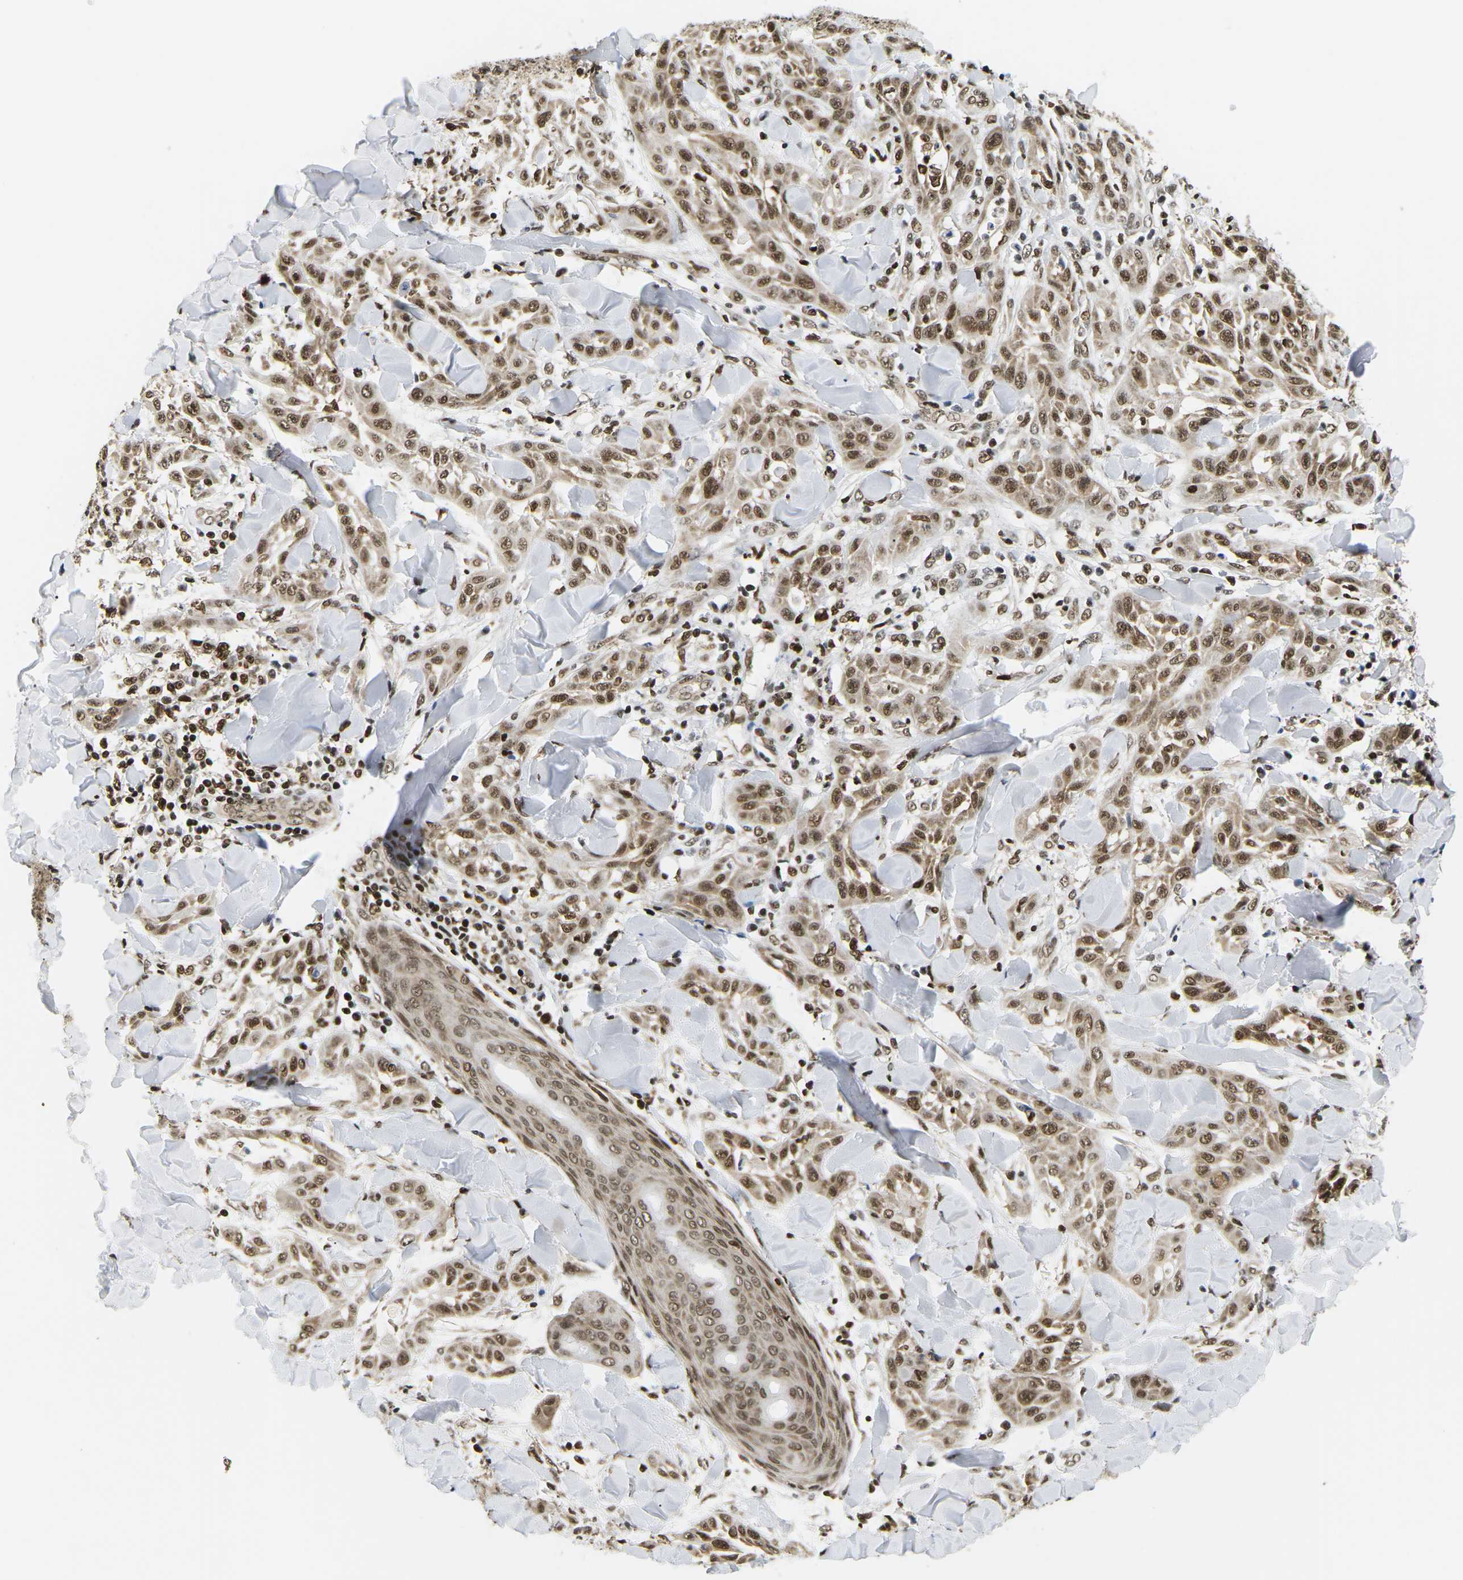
{"staining": {"intensity": "moderate", "quantity": ">75%", "location": "nuclear"}, "tissue": "skin cancer", "cell_type": "Tumor cells", "image_type": "cancer", "snomed": [{"axis": "morphology", "description": "Squamous cell carcinoma, NOS"}, {"axis": "topography", "description": "Skin"}], "caption": "Immunohistochemical staining of skin cancer shows medium levels of moderate nuclear staining in approximately >75% of tumor cells.", "gene": "CELF1", "patient": {"sex": "male", "age": 24}}